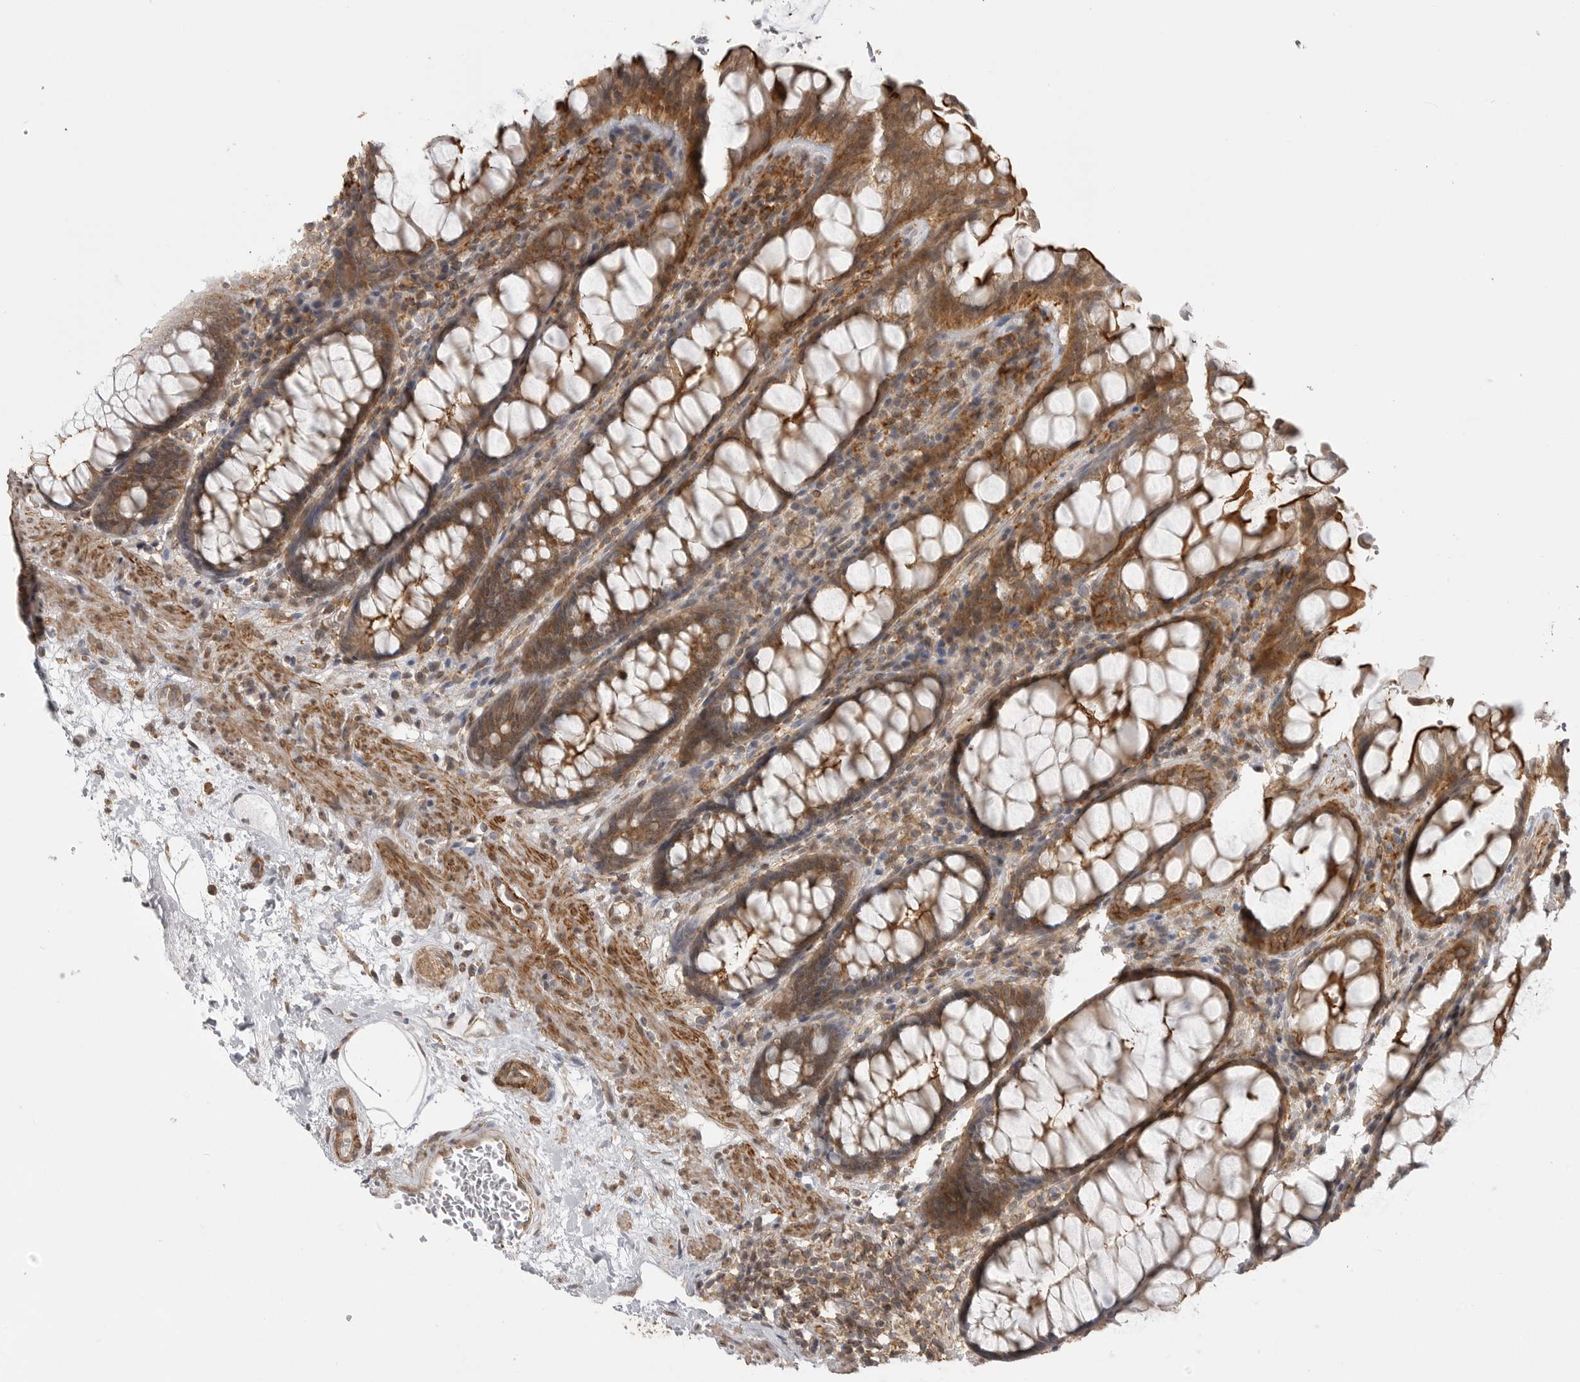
{"staining": {"intensity": "moderate", "quantity": ">75%", "location": "cytoplasmic/membranous"}, "tissue": "rectum", "cell_type": "Glandular cells", "image_type": "normal", "snomed": [{"axis": "morphology", "description": "Normal tissue, NOS"}, {"axis": "topography", "description": "Rectum"}], "caption": "Protein staining by immunohistochemistry (IHC) reveals moderate cytoplasmic/membranous staining in about >75% of glandular cells in normal rectum.", "gene": "GPC2", "patient": {"sex": "male", "age": 64}}